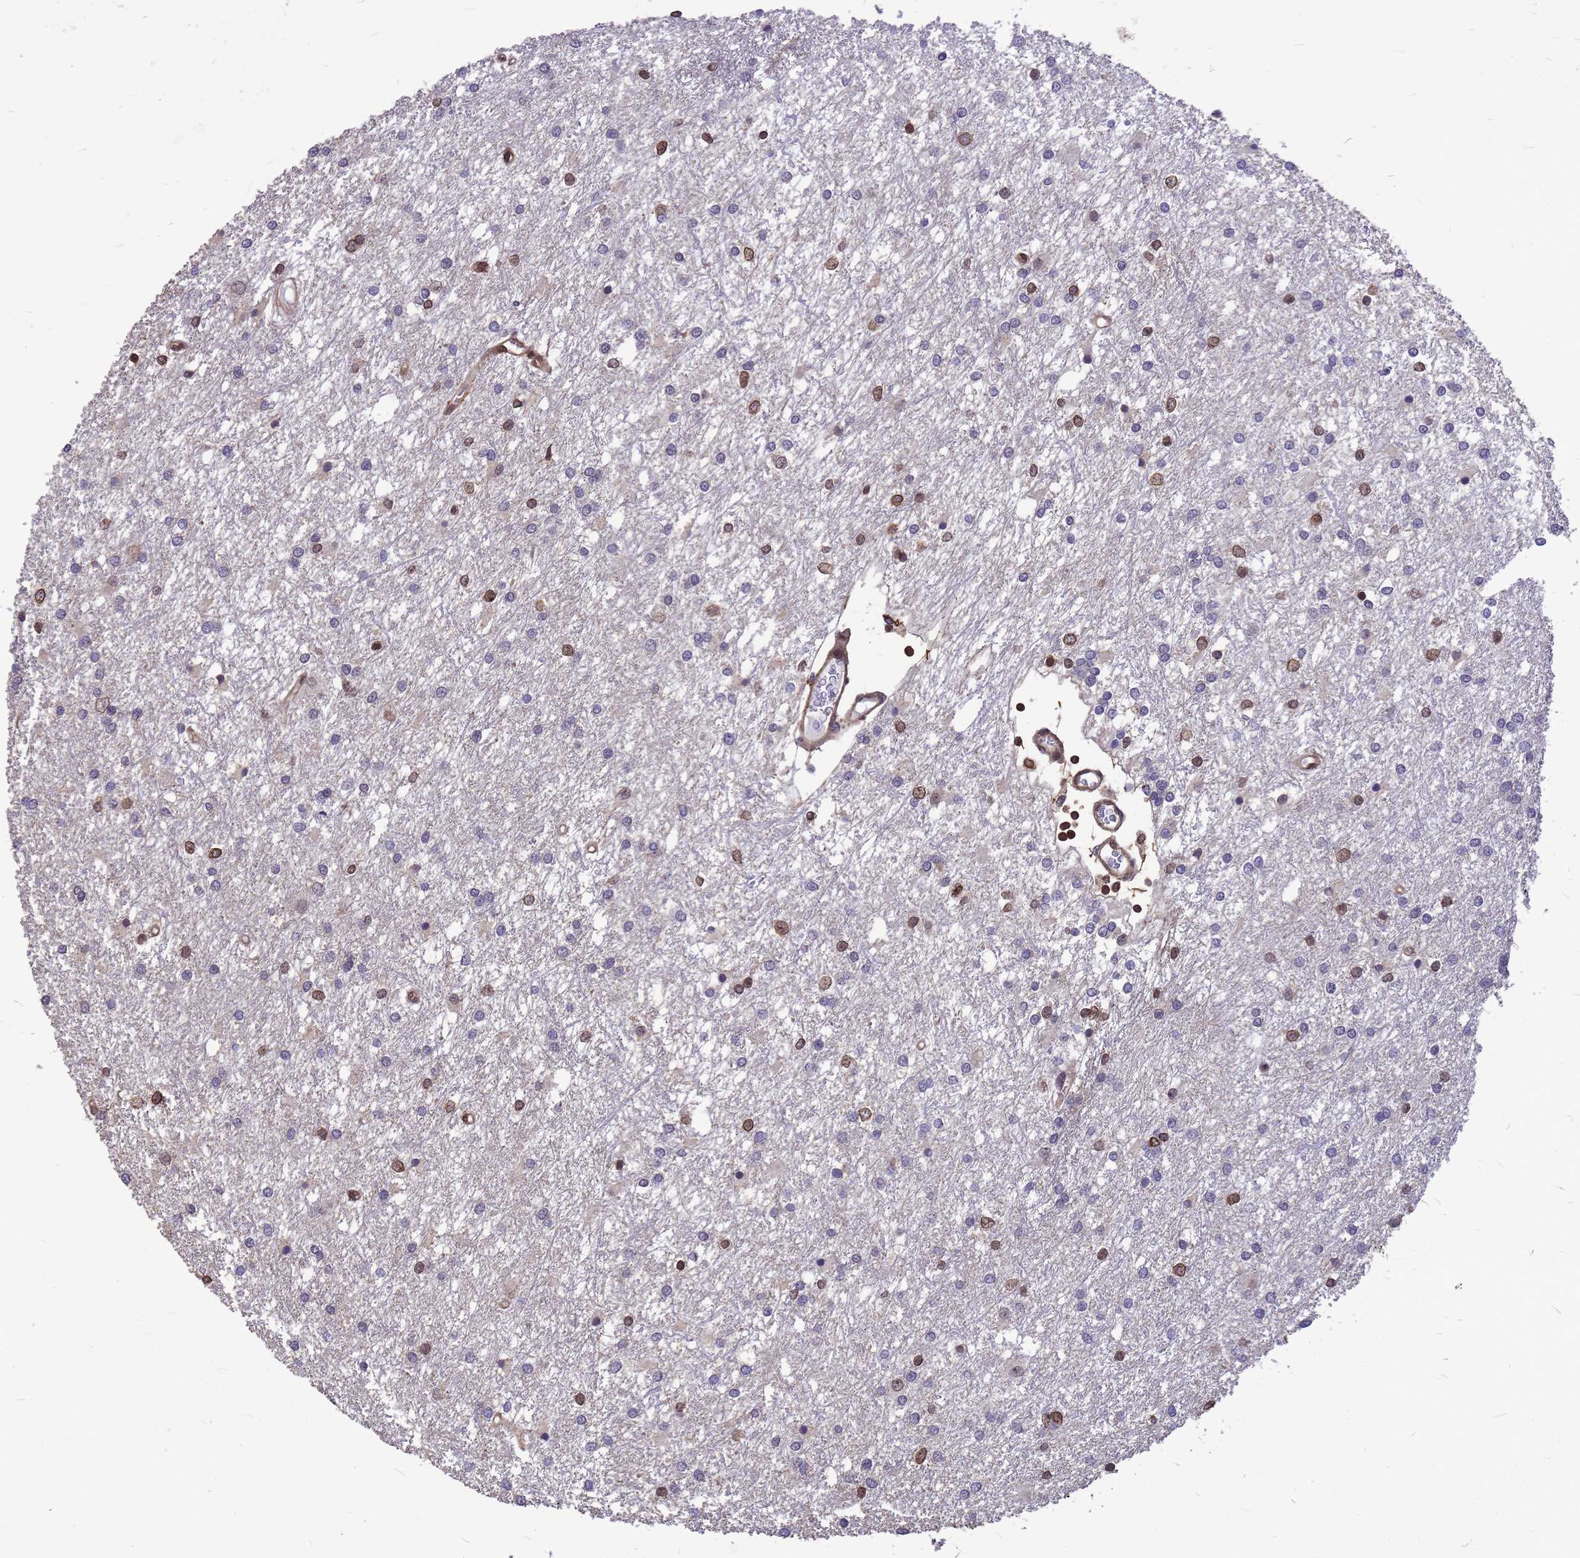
{"staining": {"intensity": "moderate", "quantity": "25%-75%", "location": "nuclear"}, "tissue": "glioma", "cell_type": "Tumor cells", "image_type": "cancer", "snomed": [{"axis": "morphology", "description": "Glioma, malignant, High grade"}, {"axis": "topography", "description": "Brain"}], "caption": "IHC photomicrograph of neoplastic tissue: glioma stained using immunohistochemistry (IHC) reveals medium levels of moderate protein expression localized specifically in the nuclear of tumor cells, appearing as a nuclear brown color.", "gene": "C1orf35", "patient": {"sex": "female", "age": 50}}